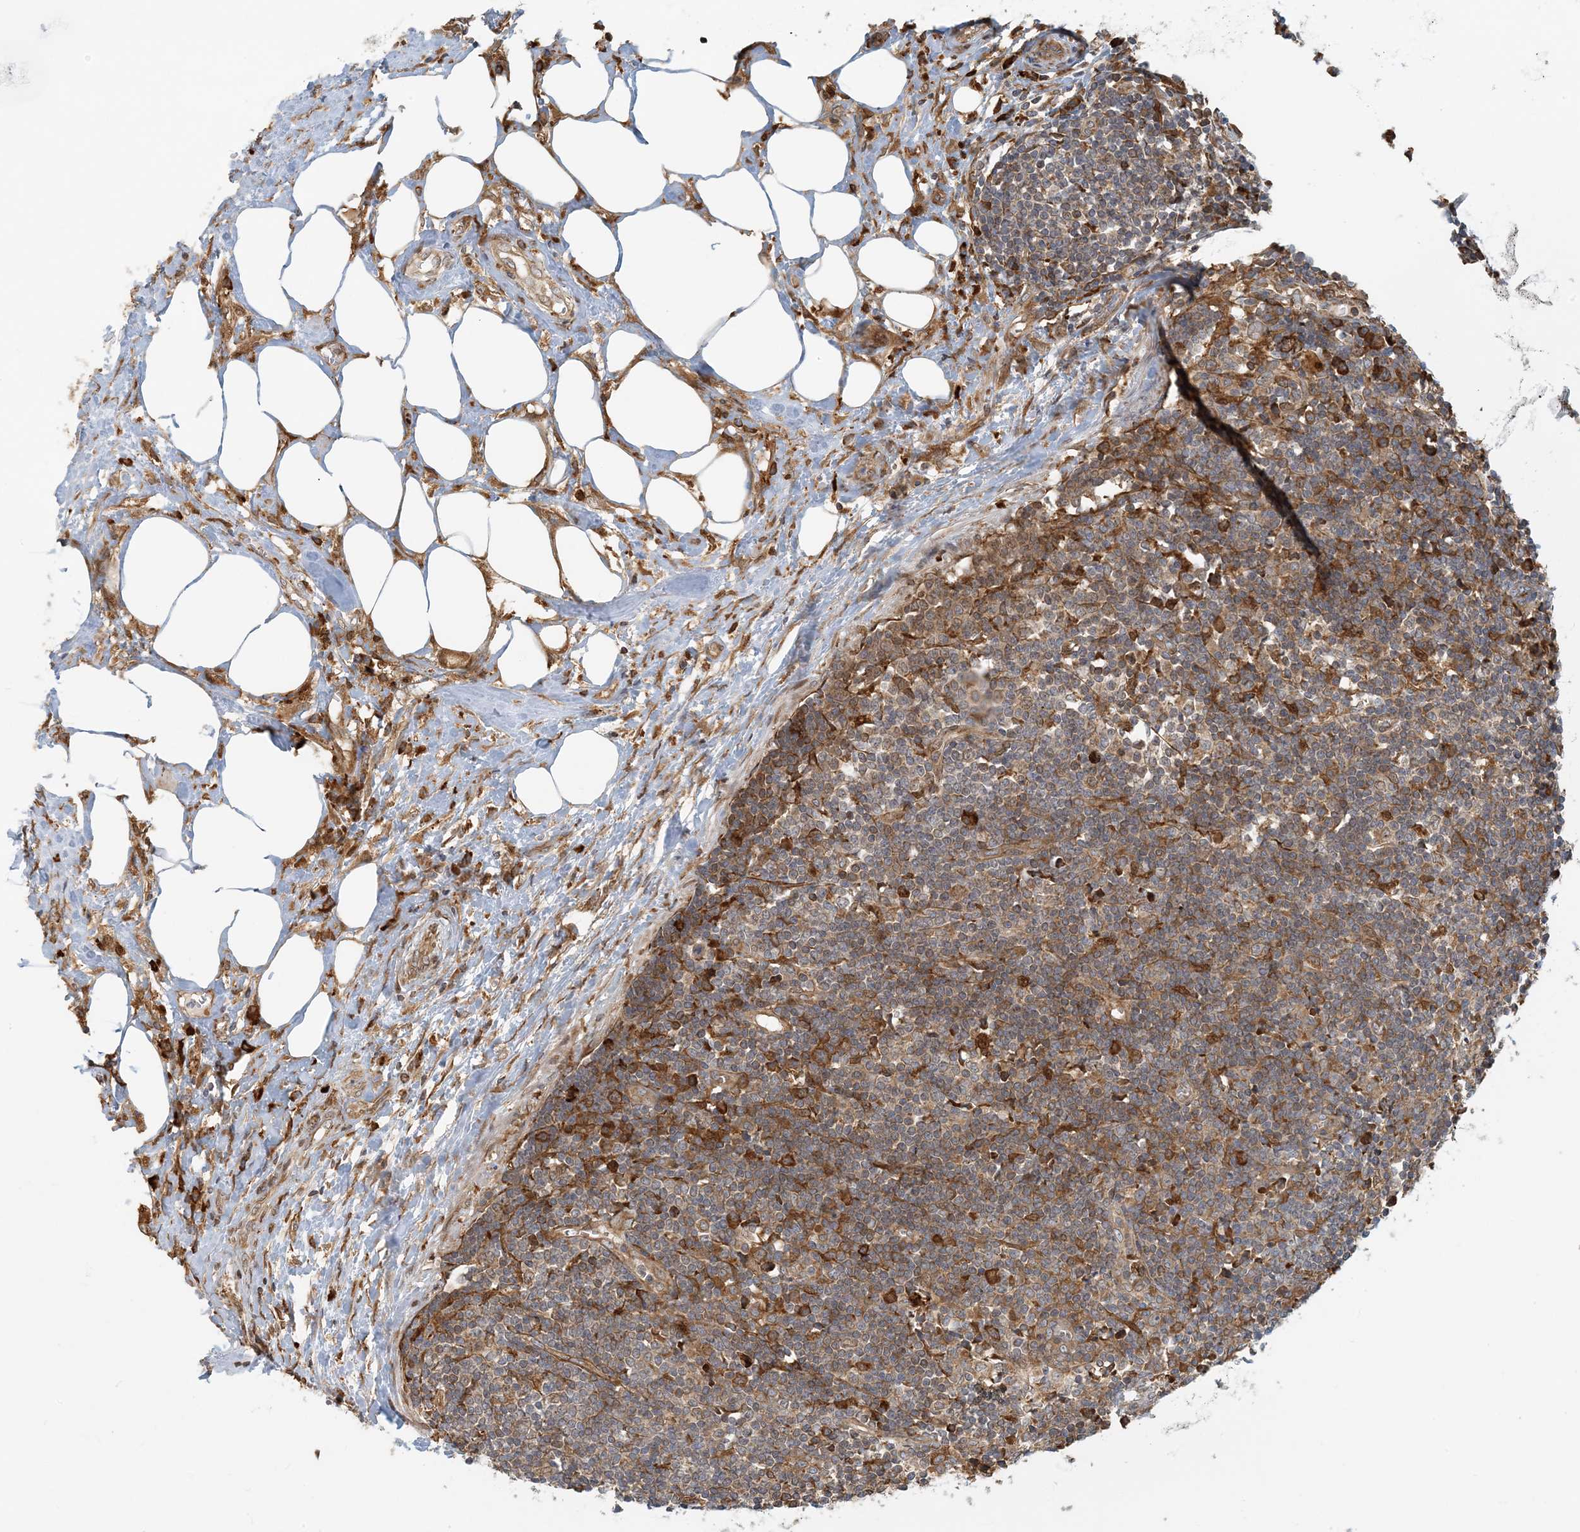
{"staining": {"intensity": "moderate", "quantity": ">75%", "location": "cytoplasmic/membranous"}, "tissue": "lymph node", "cell_type": "Germinal center cells", "image_type": "normal", "snomed": [{"axis": "morphology", "description": "Normal tissue, NOS"}, {"axis": "morphology", "description": "Squamous cell carcinoma, metastatic, NOS"}, {"axis": "topography", "description": "Lymph node"}], "caption": "Lymph node stained with IHC demonstrates moderate cytoplasmic/membranous staining in approximately >75% of germinal center cells.", "gene": "HNMT", "patient": {"sex": "male", "age": 73}}